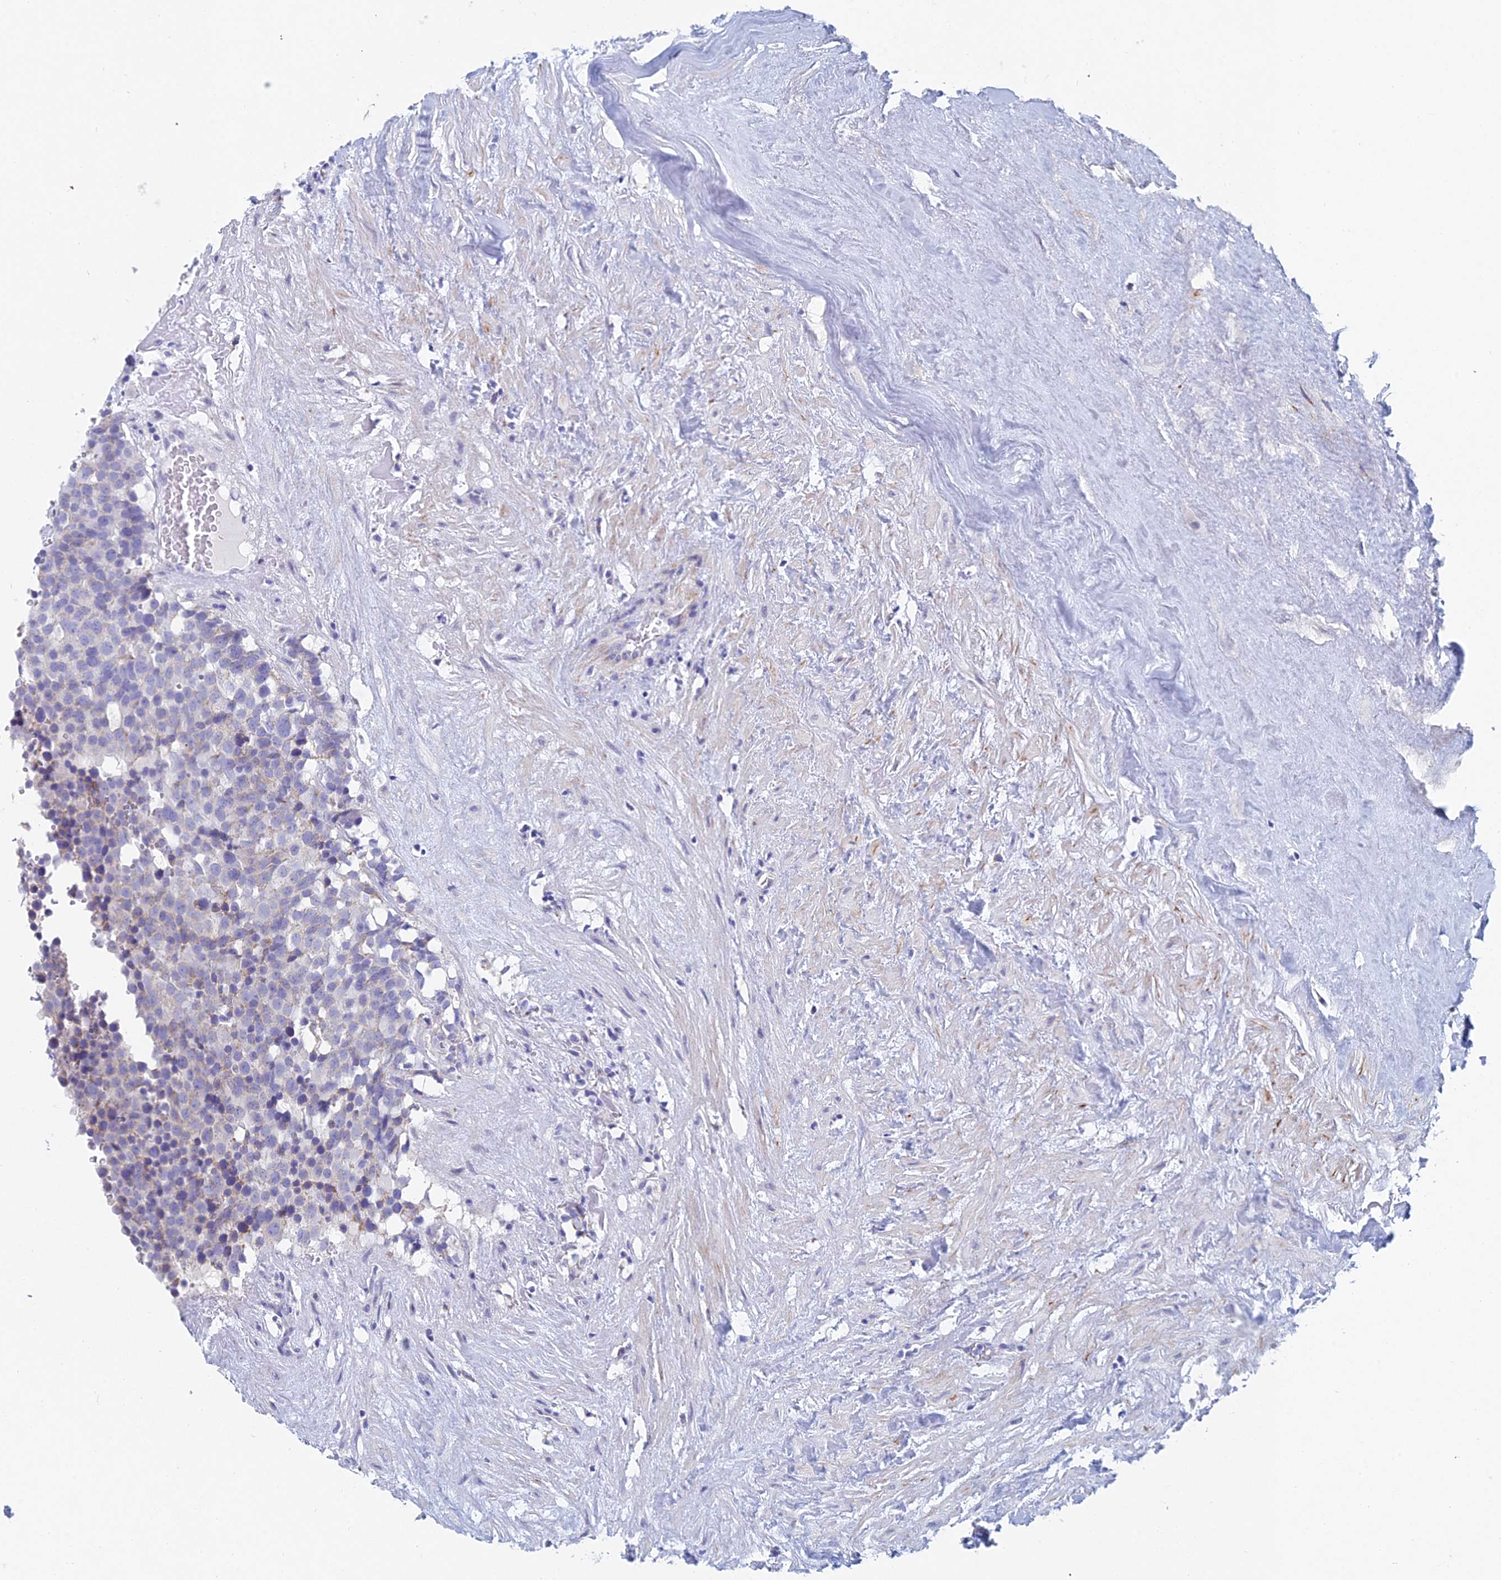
{"staining": {"intensity": "weak", "quantity": "<25%", "location": "cytoplasmic/membranous"}, "tissue": "testis cancer", "cell_type": "Tumor cells", "image_type": "cancer", "snomed": [{"axis": "morphology", "description": "Seminoma, NOS"}, {"axis": "topography", "description": "Testis"}], "caption": "This is a micrograph of IHC staining of testis cancer (seminoma), which shows no positivity in tumor cells.", "gene": "ACSM1", "patient": {"sex": "male", "age": 71}}